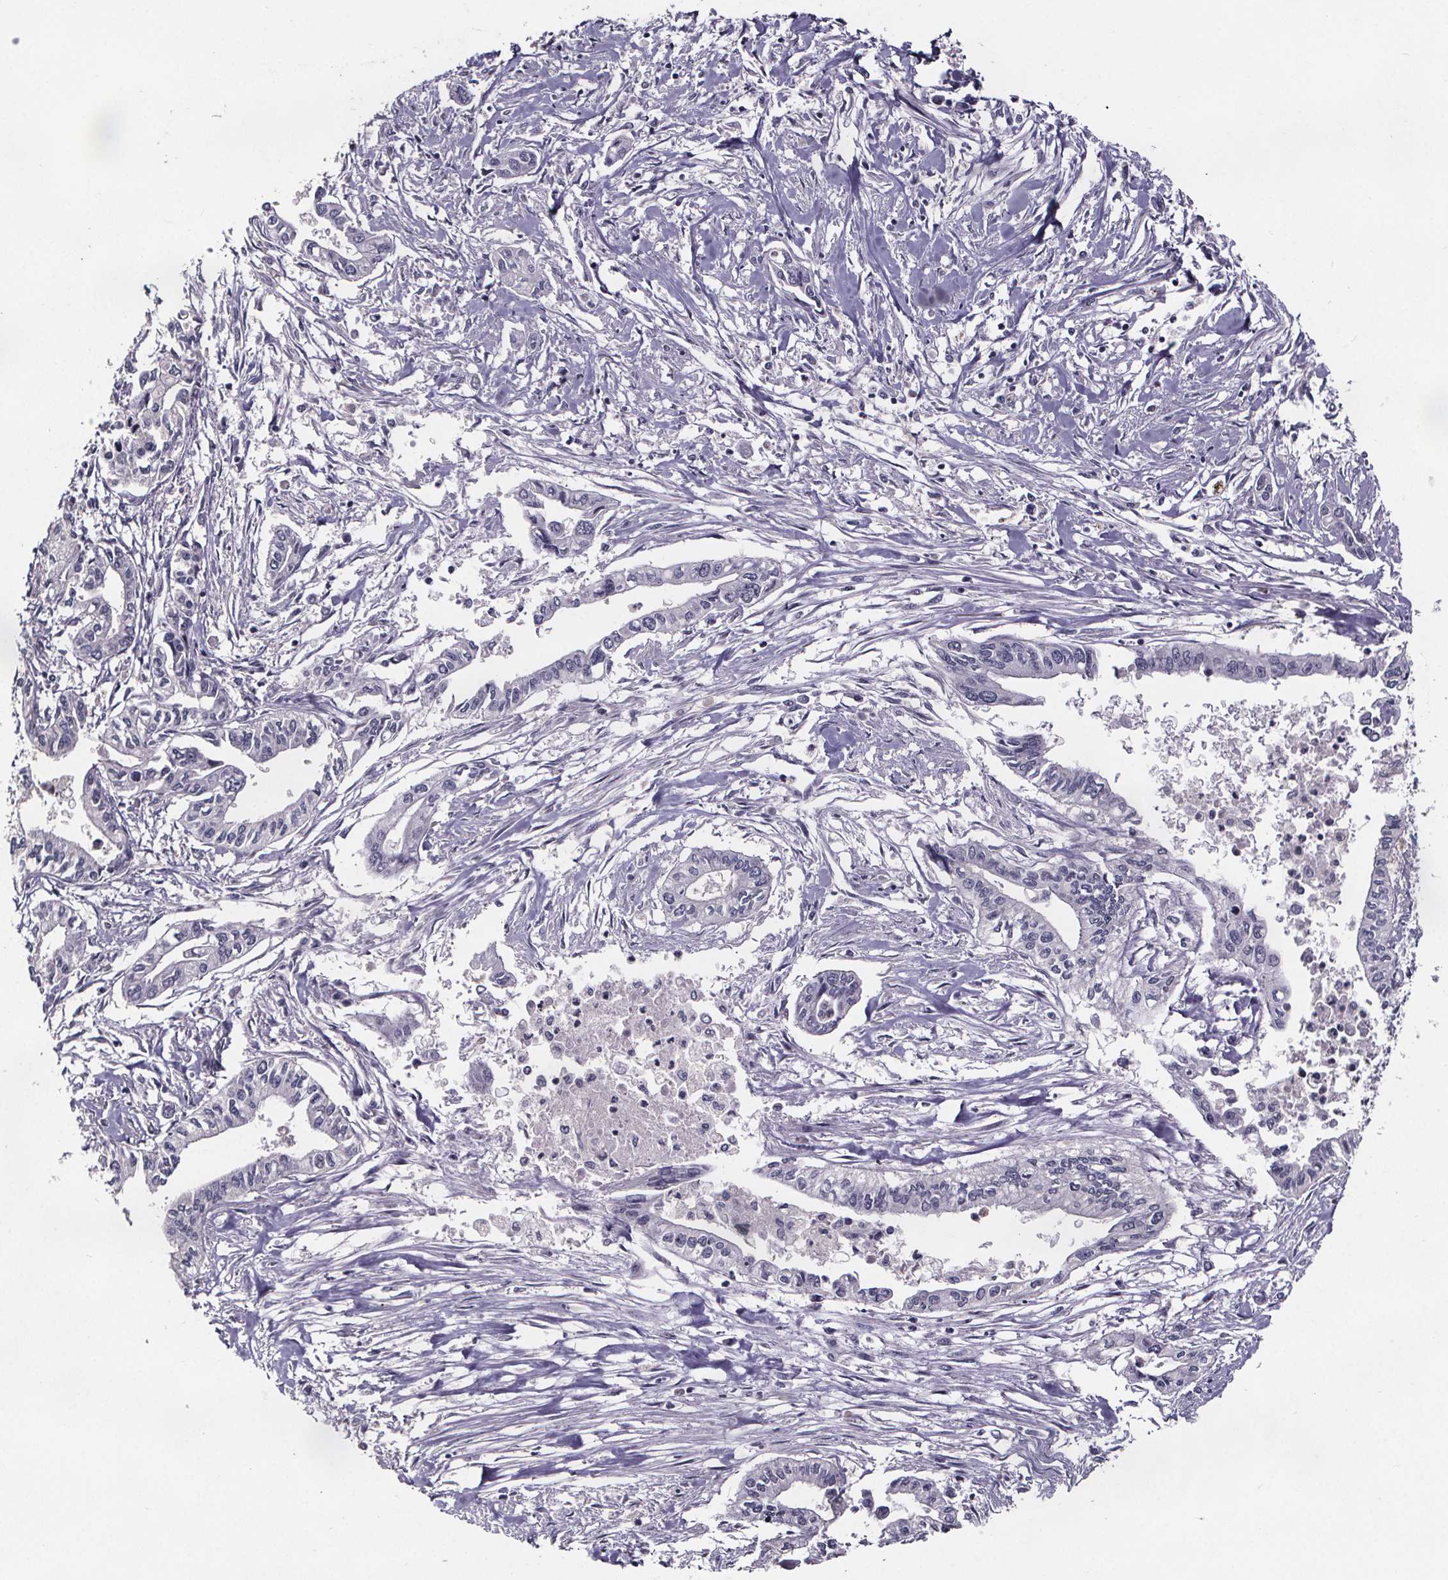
{"staining": {"intensity": "negative", "quantity": "none", "location": "none"}, "tissue": "pancreatic cancer", "cell_type": "Tumor cells", "image_type": "cancer", "snomed": [{"axis": "morphology", "description": "Adenocarcinoma, NOS"}, {"axis": "topography", "description": "Pancreas"}], "caption": "Image shows no significant protein expression in tumor cells of adenocarcinoma (pancreatic).", "gene": "AR", "patient": {"sex": "male", "age": 60}}